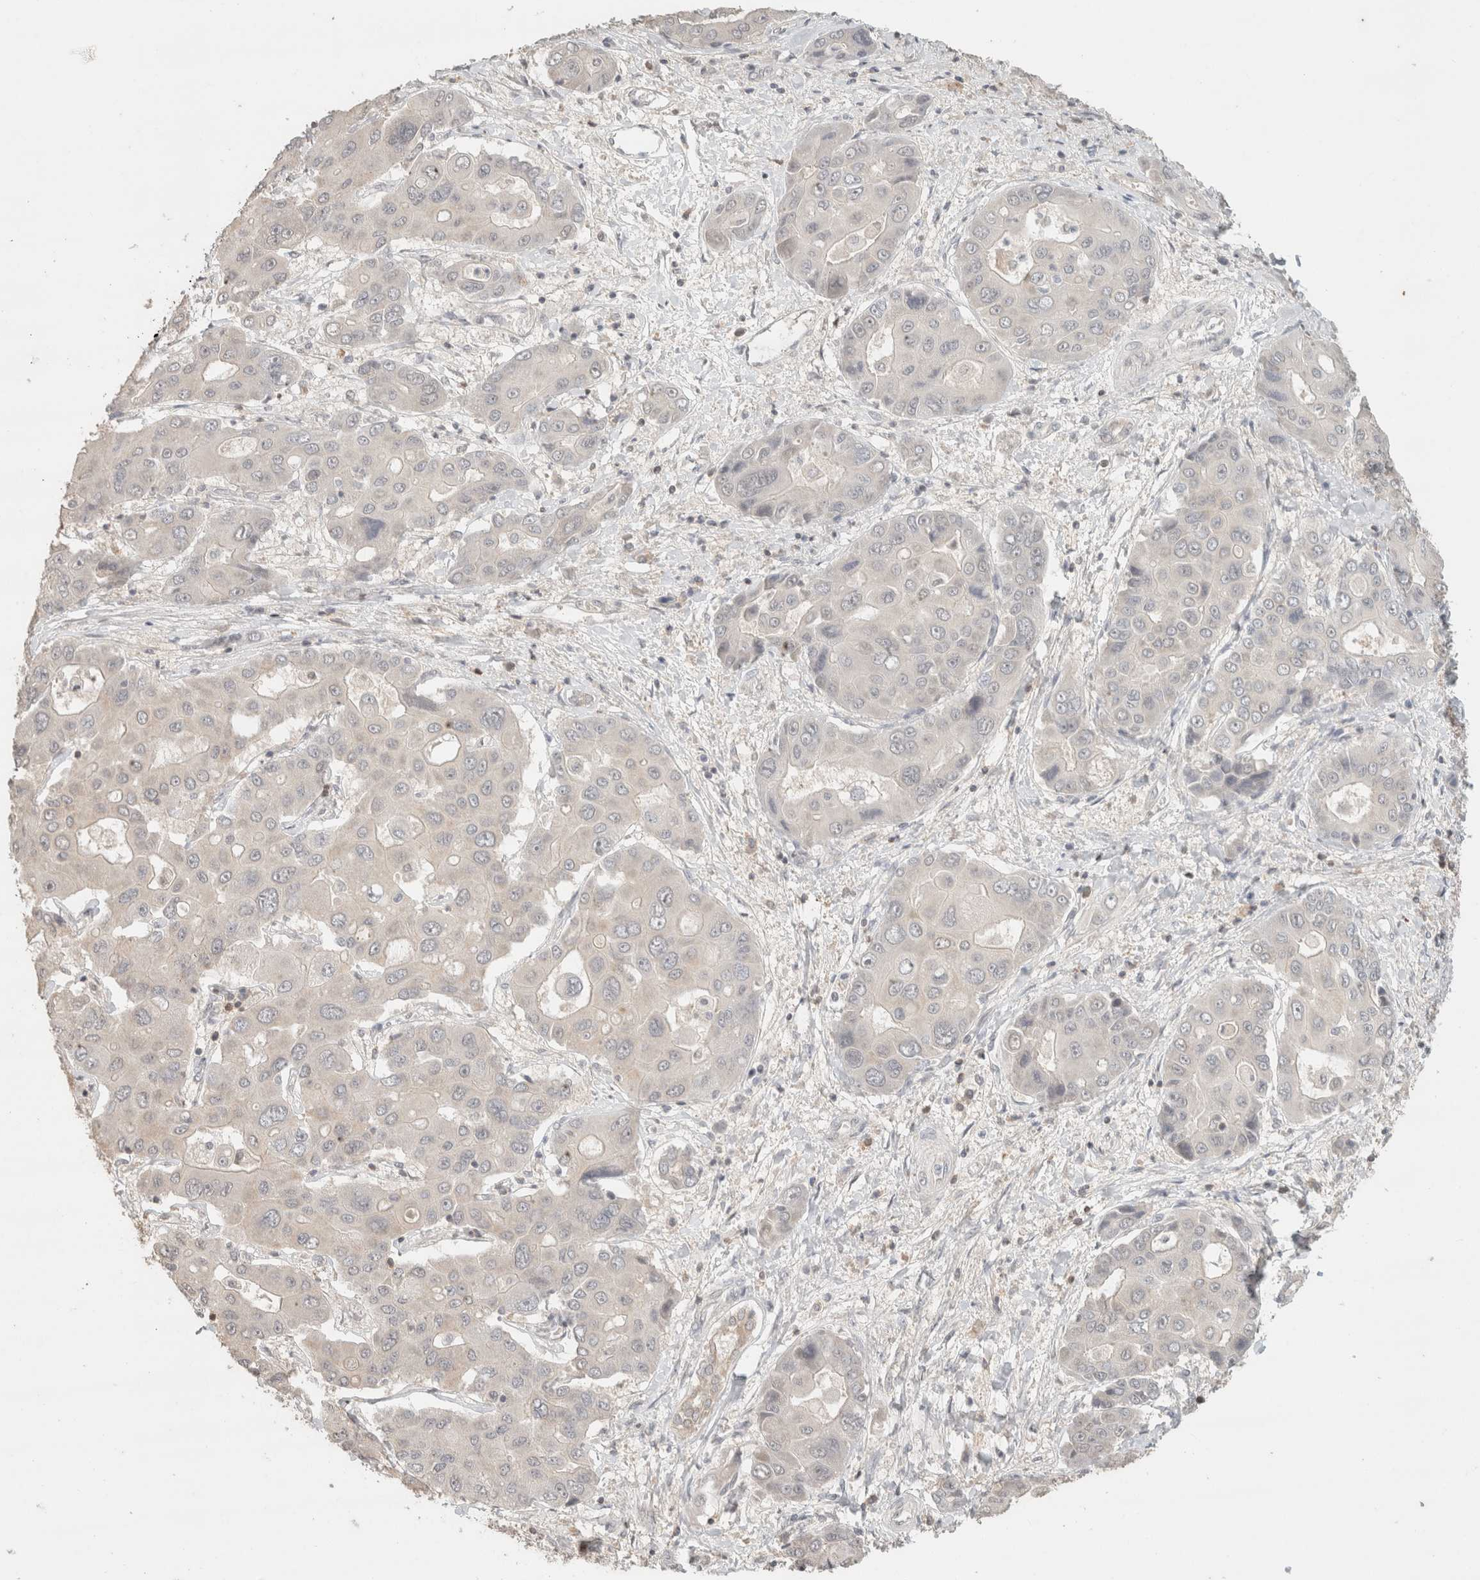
{"staining": {"intensity": "negative", "quantity": "none", "location": "none"}, "tissue": "liver cancer", "cell_type": "Tumor cells", "image_type": "cancer", "snomed": [{"axis": "morphology", "description": "Cholangiocarcinoma"}, {"axis": "topography", "description": "Liver"}], "caption": "Immunohistochemistry (IHC) micrograph of neoplastic tissue: human cholangiocarcinoma (liver) stained with DAB (3,3'-diaminobenzidine) demonstrates no significant protein positivity in tumor cells. Brightfield microscopy of immunohistochemistry stained with DAB (3,3'-diaminobenzidine) (brown) and hematoxylin (blue), captured at high magnification.", "gene": "TRAT1", "patient": {"sex": "male", "age": 67}}